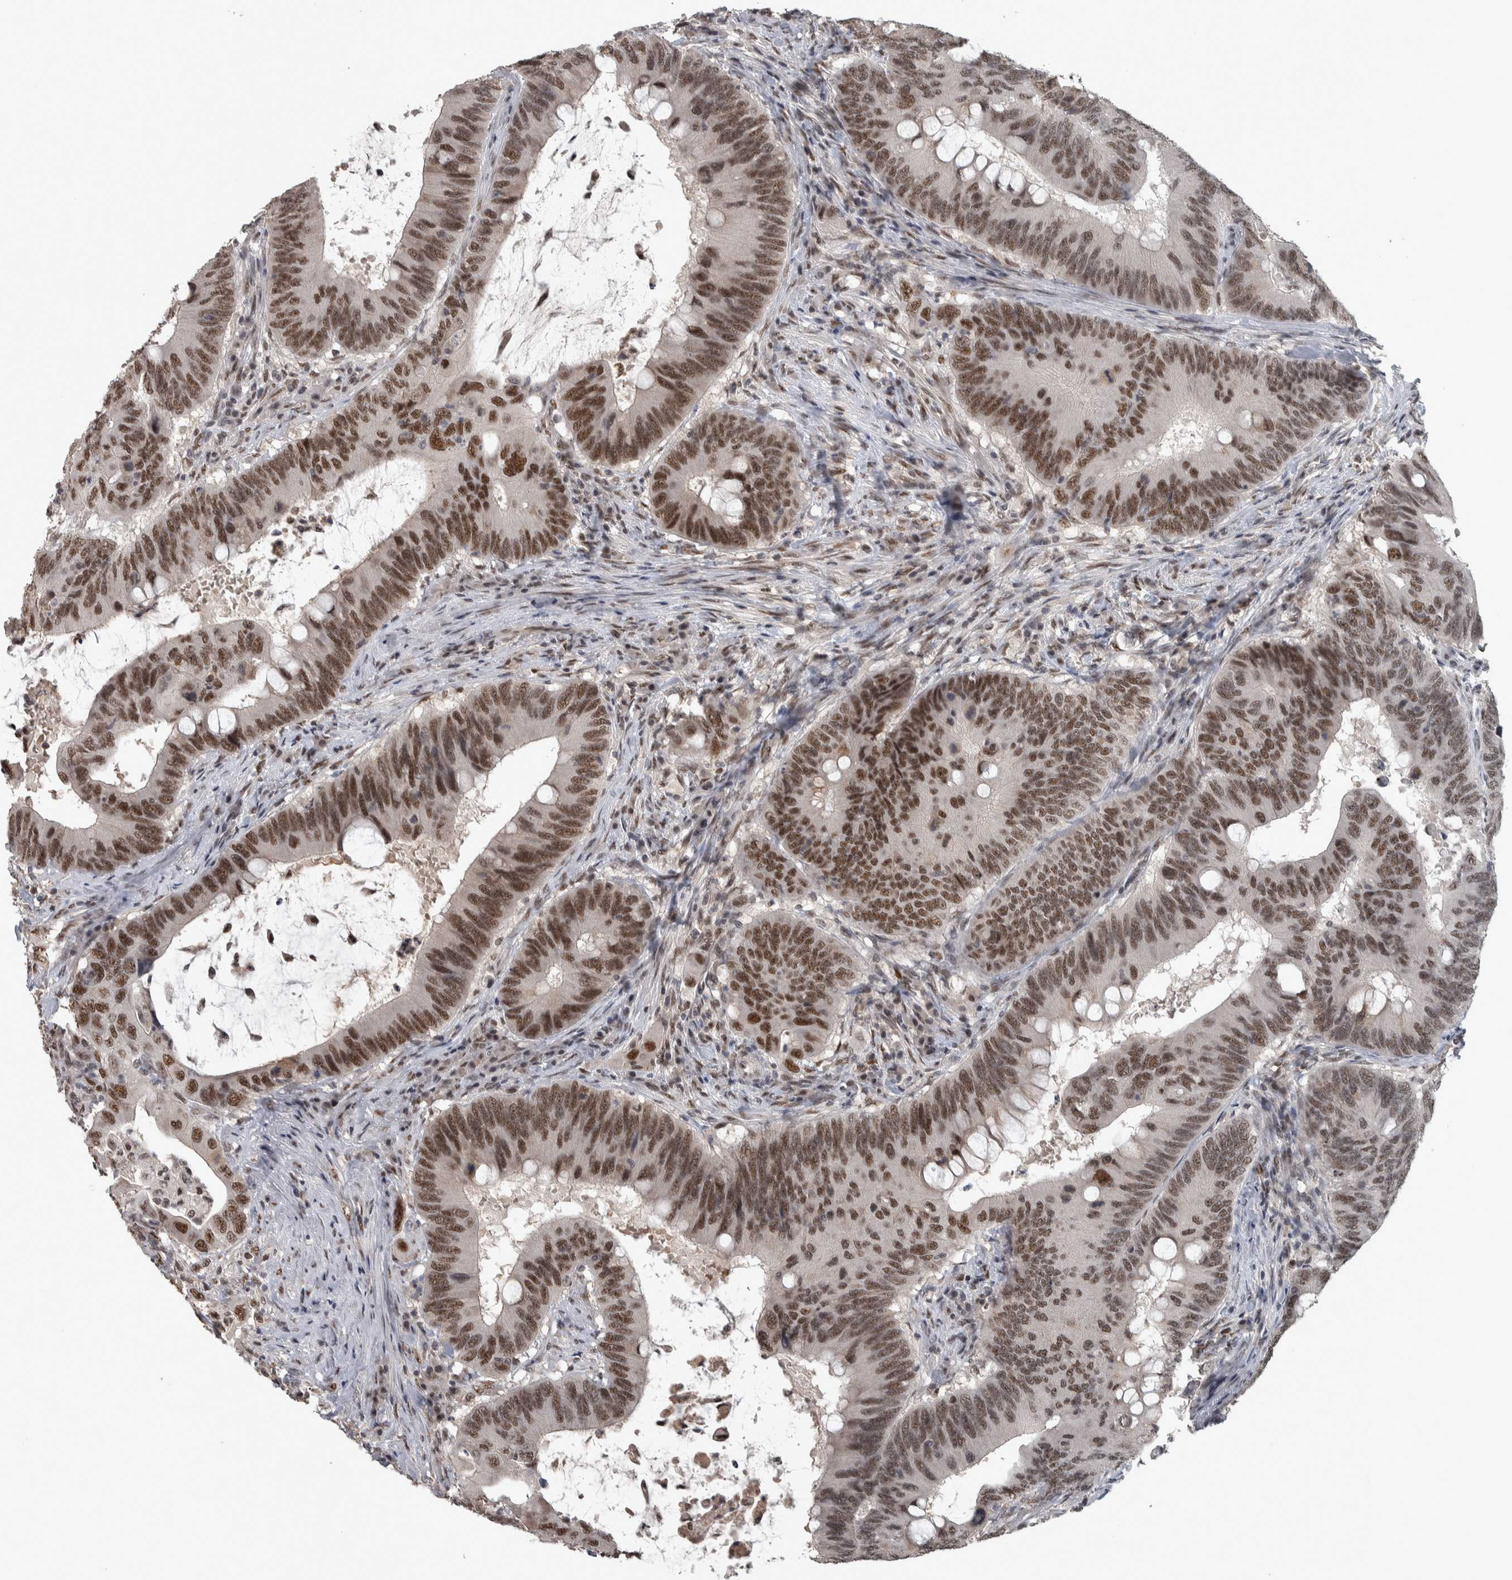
{"staining": {"intensity": "moderate", "quantity": ">75%", "location": "nuclear"}, "tissue": "colorectal cancer", "cell_type": "Tumor cells", "image_type": "cancer", "snomed": [{"axis": "morphology", "description": "Adenocarcinoma, NOS"}, {"axis": "topography", "description": "Colon"}], "caption": "Adenocarcinoma (colorectal) stained with DAB (3,3'-diaminobenzidine) immunohistochemistry (IHC) reveals medium levels of moderate nuclear staining in about >75% of tumor cells.", "gene": "DDX42", "patient": {"sex": "male", "age": 71}}